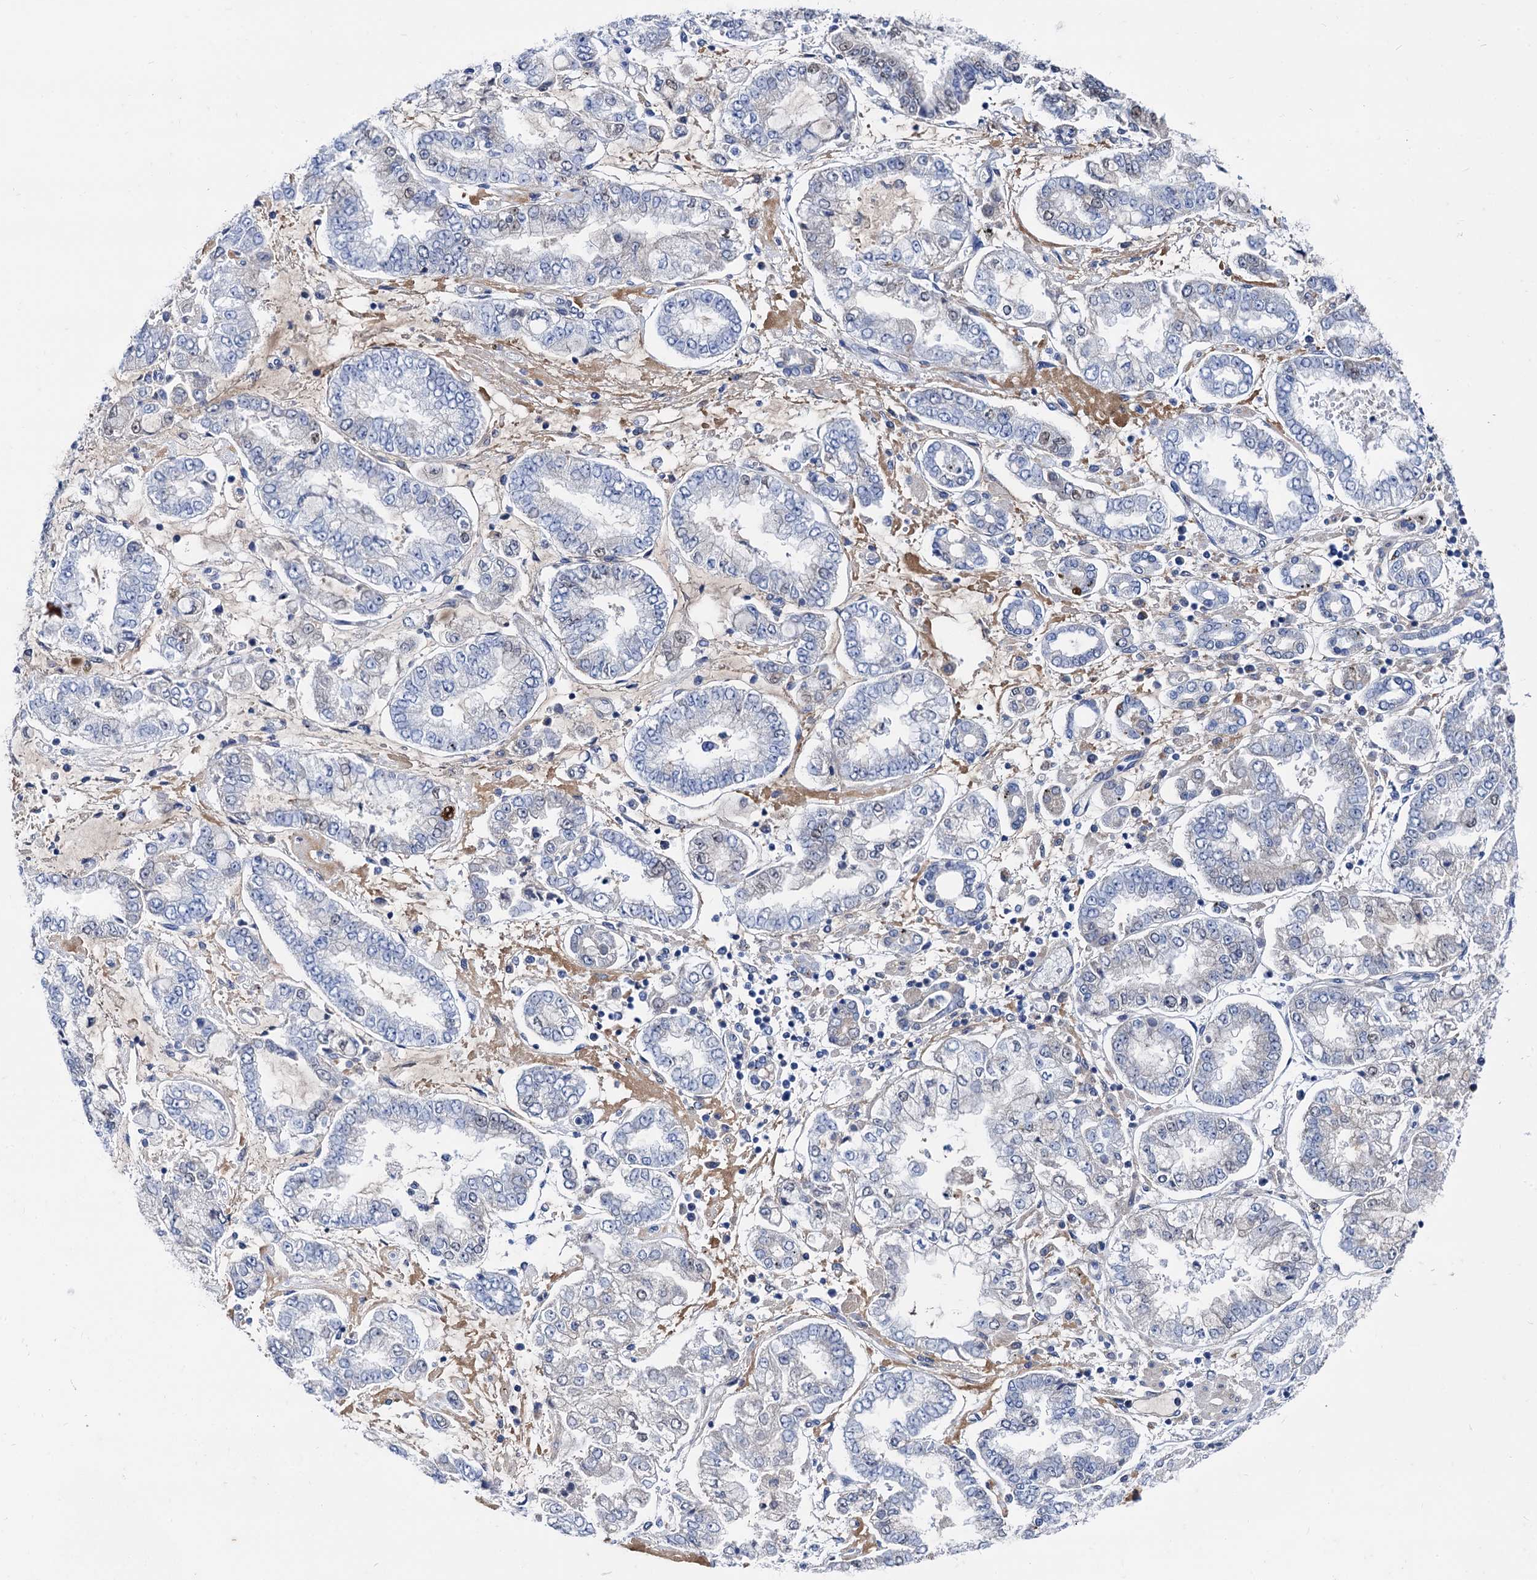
{"staining": {"intensity": "negative", "quantity": "none", "location": "none"}, "tissue": "stomach cancer", "cell_type": "Tumor cells", "image_type": "cancer", "snomed": [{"axis": "morphology", "description": "Adenocarcinoma, NOS"}, {"axis": "topography", "description": "Stomach"}], "caption": "Adenocarcinoma (stomach) stained for a protein using immunohistochemistry (IHC) displays no staining tumor cells.", "gene": "TMEM72", "patient": {"sex": "male", "age": 76}}